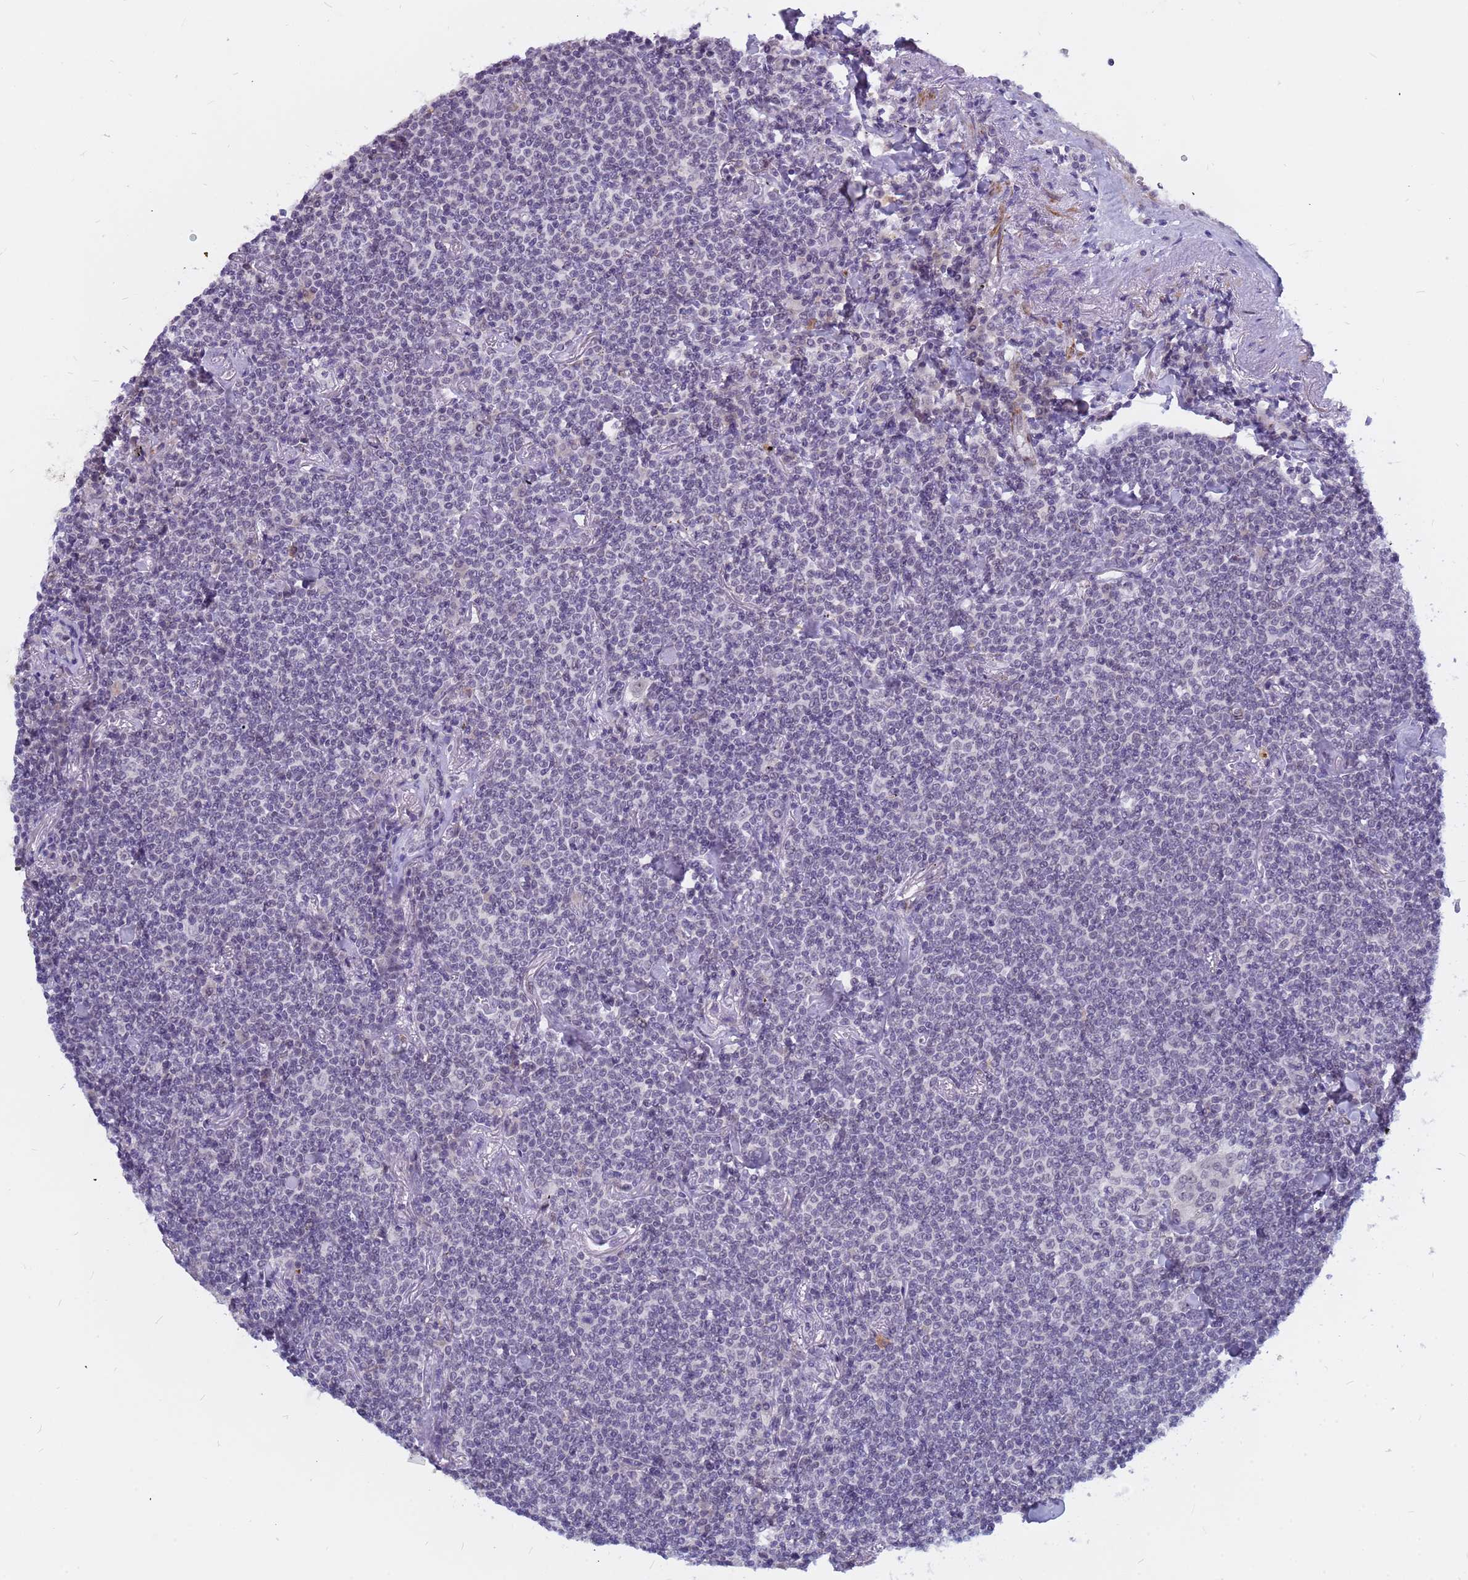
{"staining": {"intensity": "negative", "quantity": "none", "location": "none"}, "tissue": "lymphoma", "cell_type": "Tumor cells", "image_type": "cancer", "snomed": [{"axis": "morphology", "description": "Malignant lymphoma, non-Hodgkin's type, Low grade"}, {"axis": "topography", "description": "Lung"}], "caption": "Immunohistochemistry of malignant lymphoma, non-Hodgkin's type (low-grade) demonstrates no expression in tumor cells. Nuclei are stained in blue.", "gene": "CXorf65", "patient": {"sex": "female", "age": 71}}